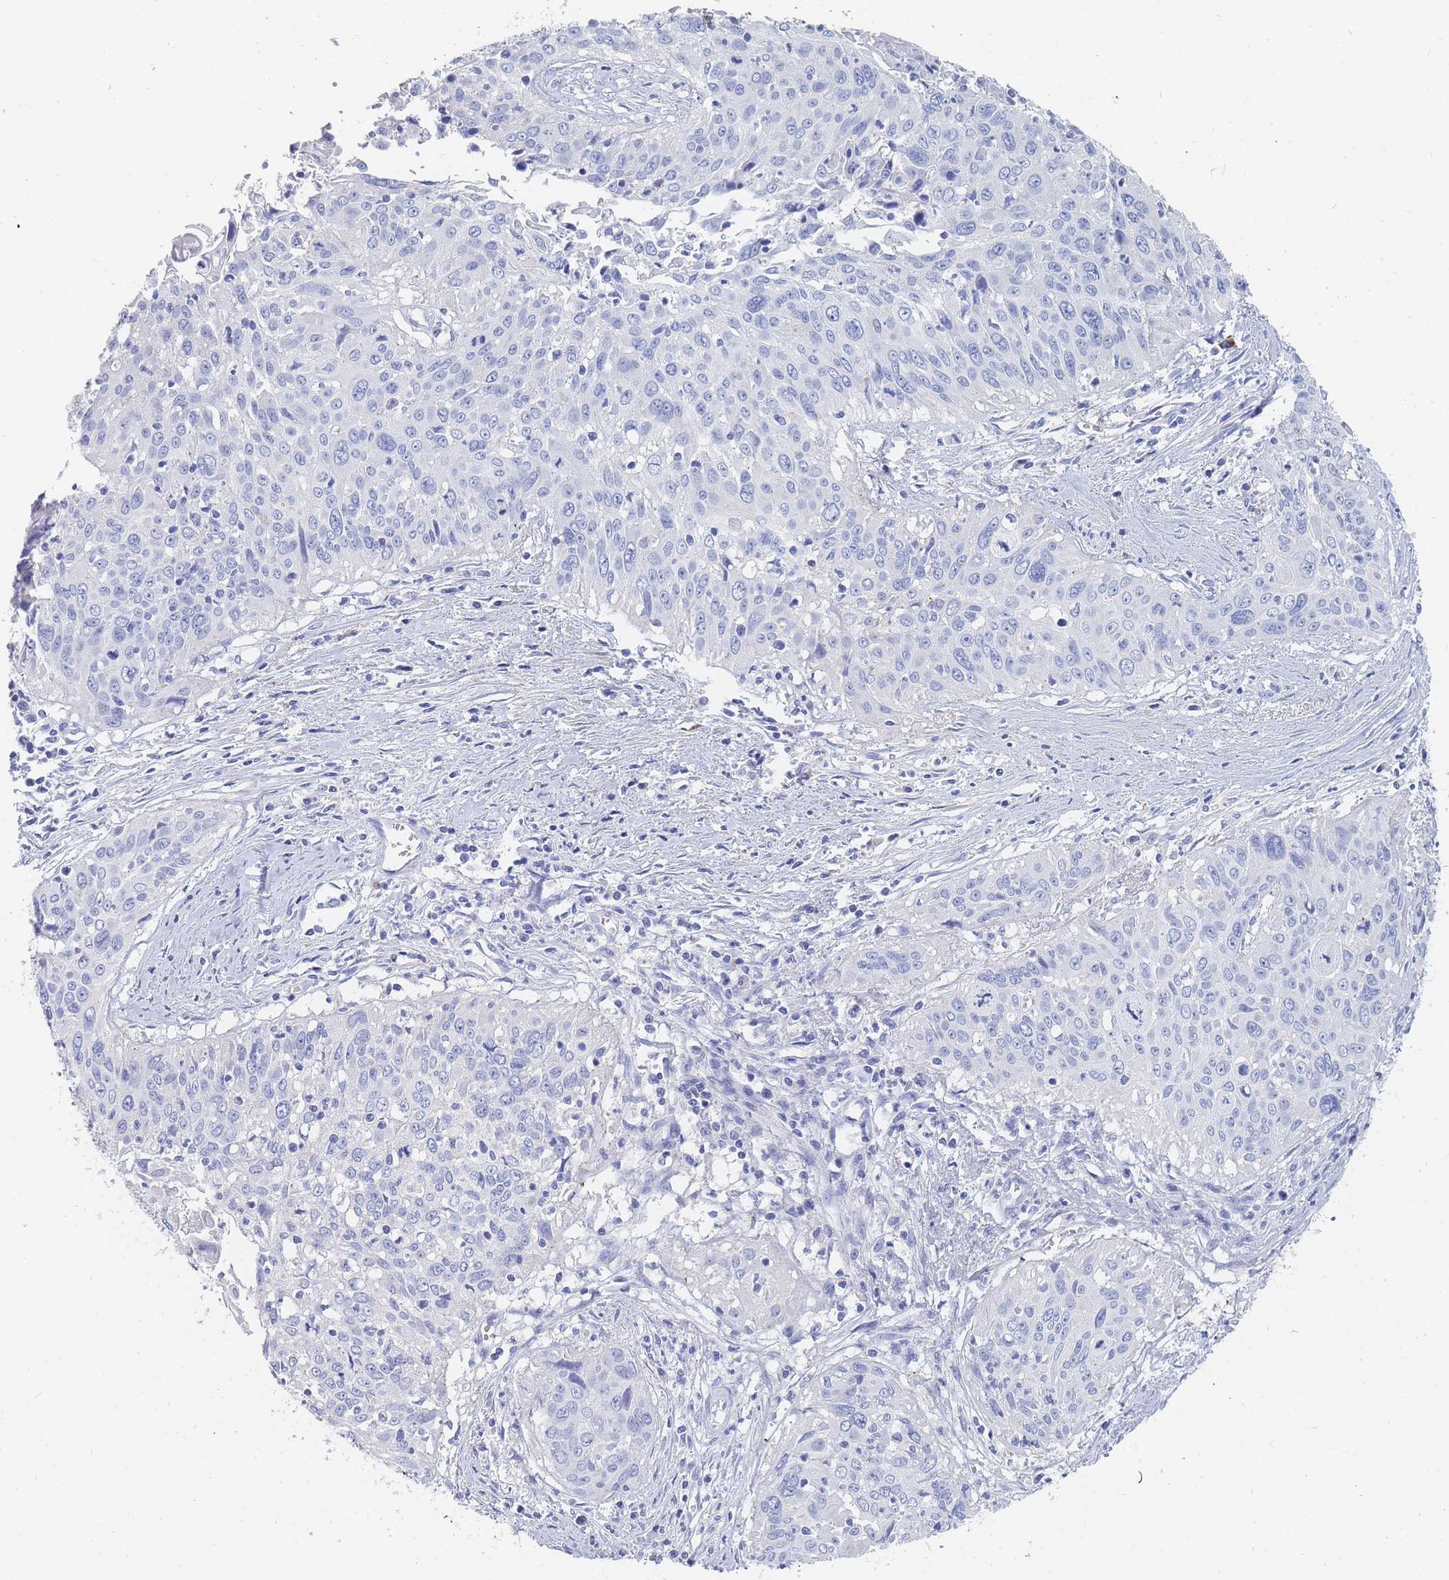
{"staining": {"intensity": "negative", "quantity": "none", "location": "none"}, "tissue": "cervical cancer", "cell_type": "Tumor cells", "image_type": "cancer", "snomed": [{"axis": "morphology", "description": "Squamous cell carcinoma, NOS"}, {"axis": "topography", "description": "Cervix"}], "caption": "This is an immunohistochemistry image of human cervical squamous cell carcinoma. There is no staining in tumor cells.", "gene": "SLC25A35", "patient": {"sex": "female", "age": 55}}